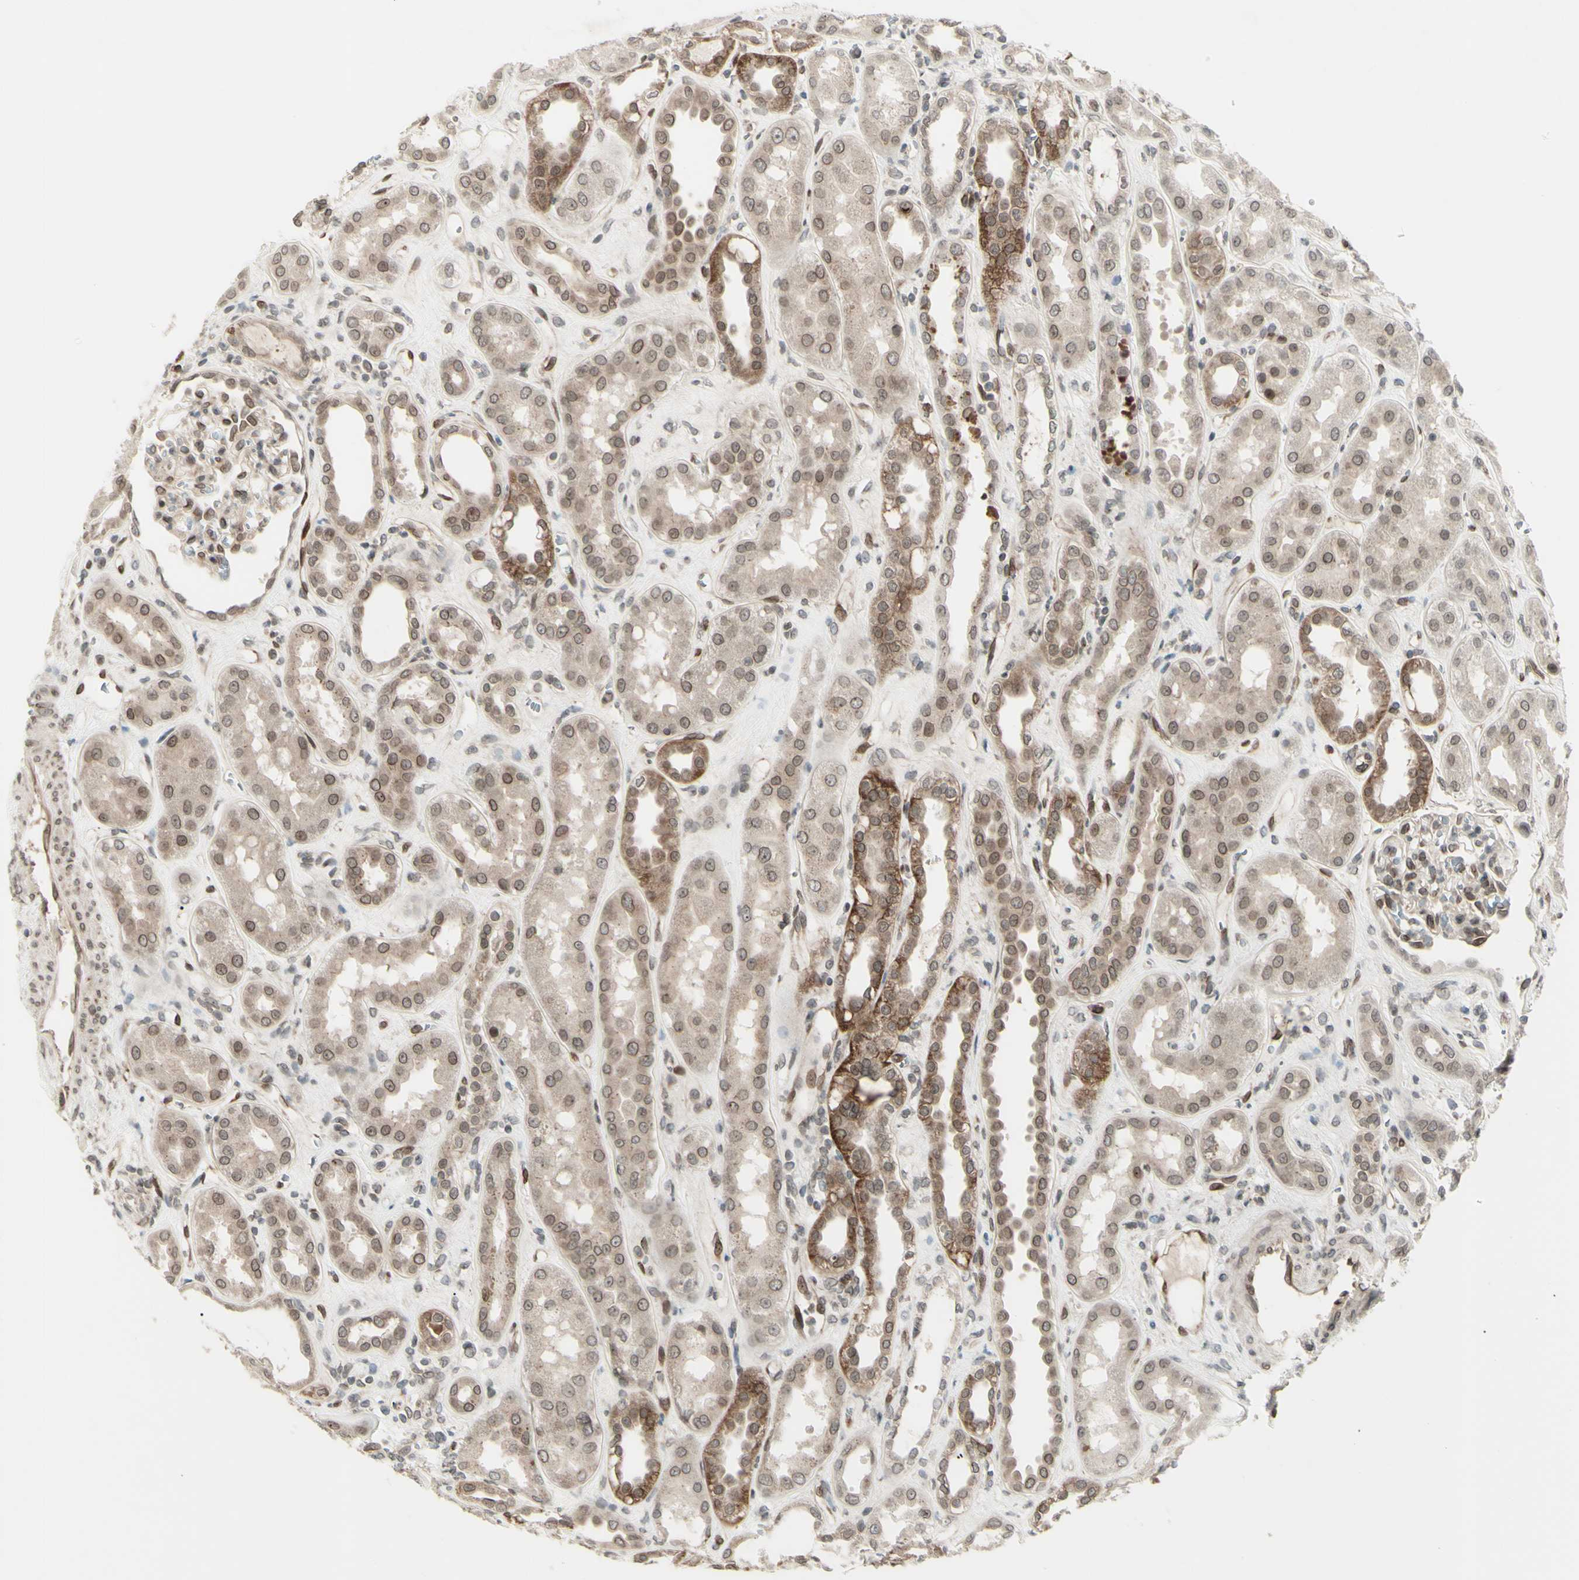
{"staining": {"intensity": "weak", "quantity": "25%-75%", "location": "cytoplasmic/membranous,nuclear"}, "tissue": "kidney", "cell_type": "Cells in glomeruli", "image_type": "normal", "snomed": [{"axis": "morphology", "description": "Normal tissue, NOS"}, {"axis": "topography", "description": "Kidney"}], "caption": "This image shows normal kidney stained with IHC to label a protein in brown. The cytoplasmic/membranous,nuclear of cells in glomeruli show weak positivity for the protein. Nuclei are counter-stained blue.", "gene": "MLF2", "patient": {"sex": "male", "age": 59}}